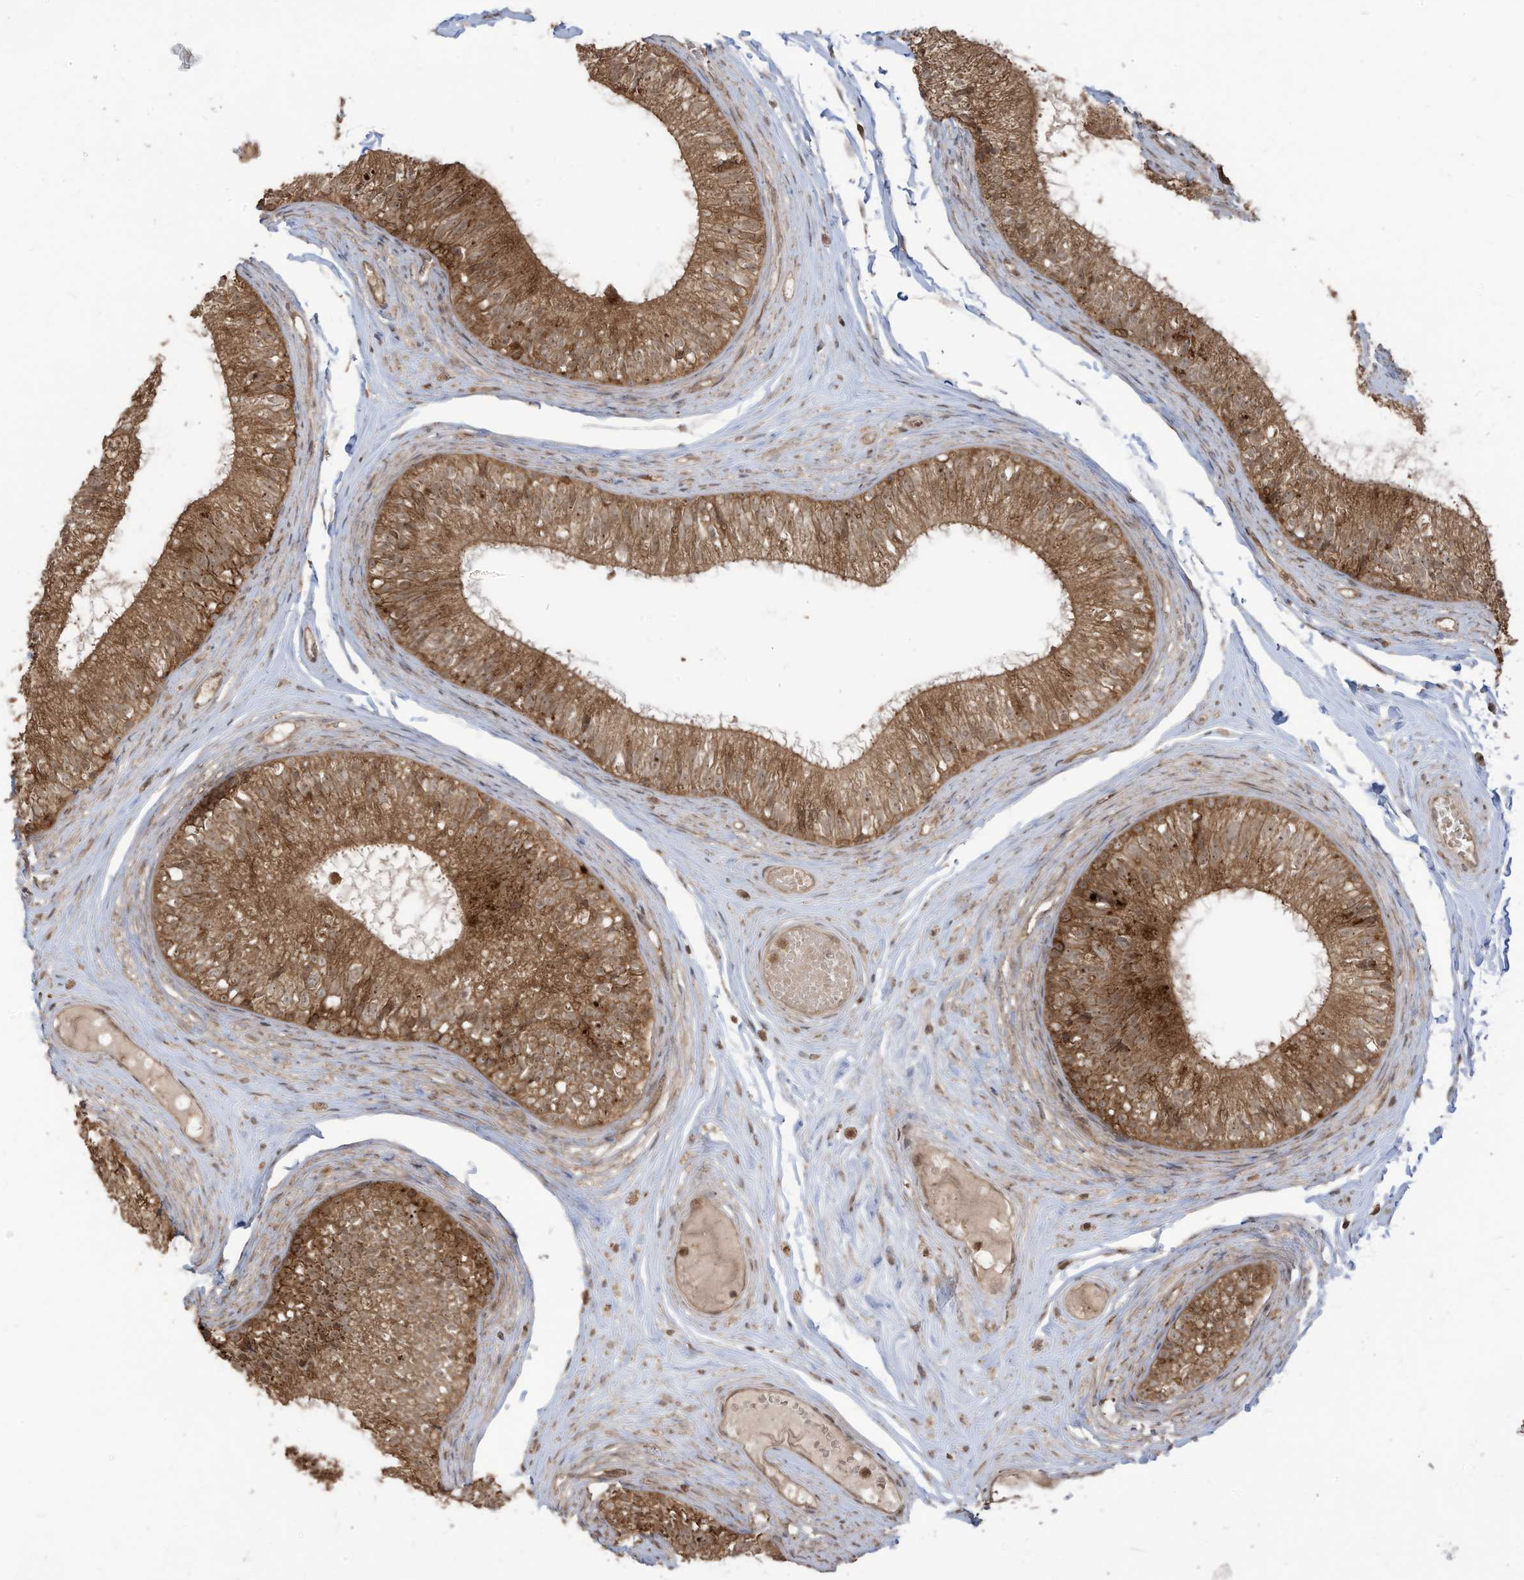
{"staining": {"intensity": "moderate", "quantity": ">75%", "location": "cytoplasmic/membranous"}, "tissue": "epididymis", "cell_type": "Glandular cells", "image_type": "normal", "snomed": [{"axis": "morphology", "description": "Normal tissue, NOS"}, {"axis": "morphology", "description": "Seminoma in situ"}, {"axis": "topography", "description": "Testis"}, {"axis": "topography", "description": "Epididymis"}], "caption": "DAB immunohistochemical staining of normal epididymis shows moderate cytoplasmic/membranous protein positivity in about >75% of glandular cells. The staining was performed using DAB (3,3'-diaminobenzidine), with brown indicating positive protein expression. Nuclei are stained blue with hematoxylin.", "gene": "CARF", "patient": {"sex": "male", "age": 28}}